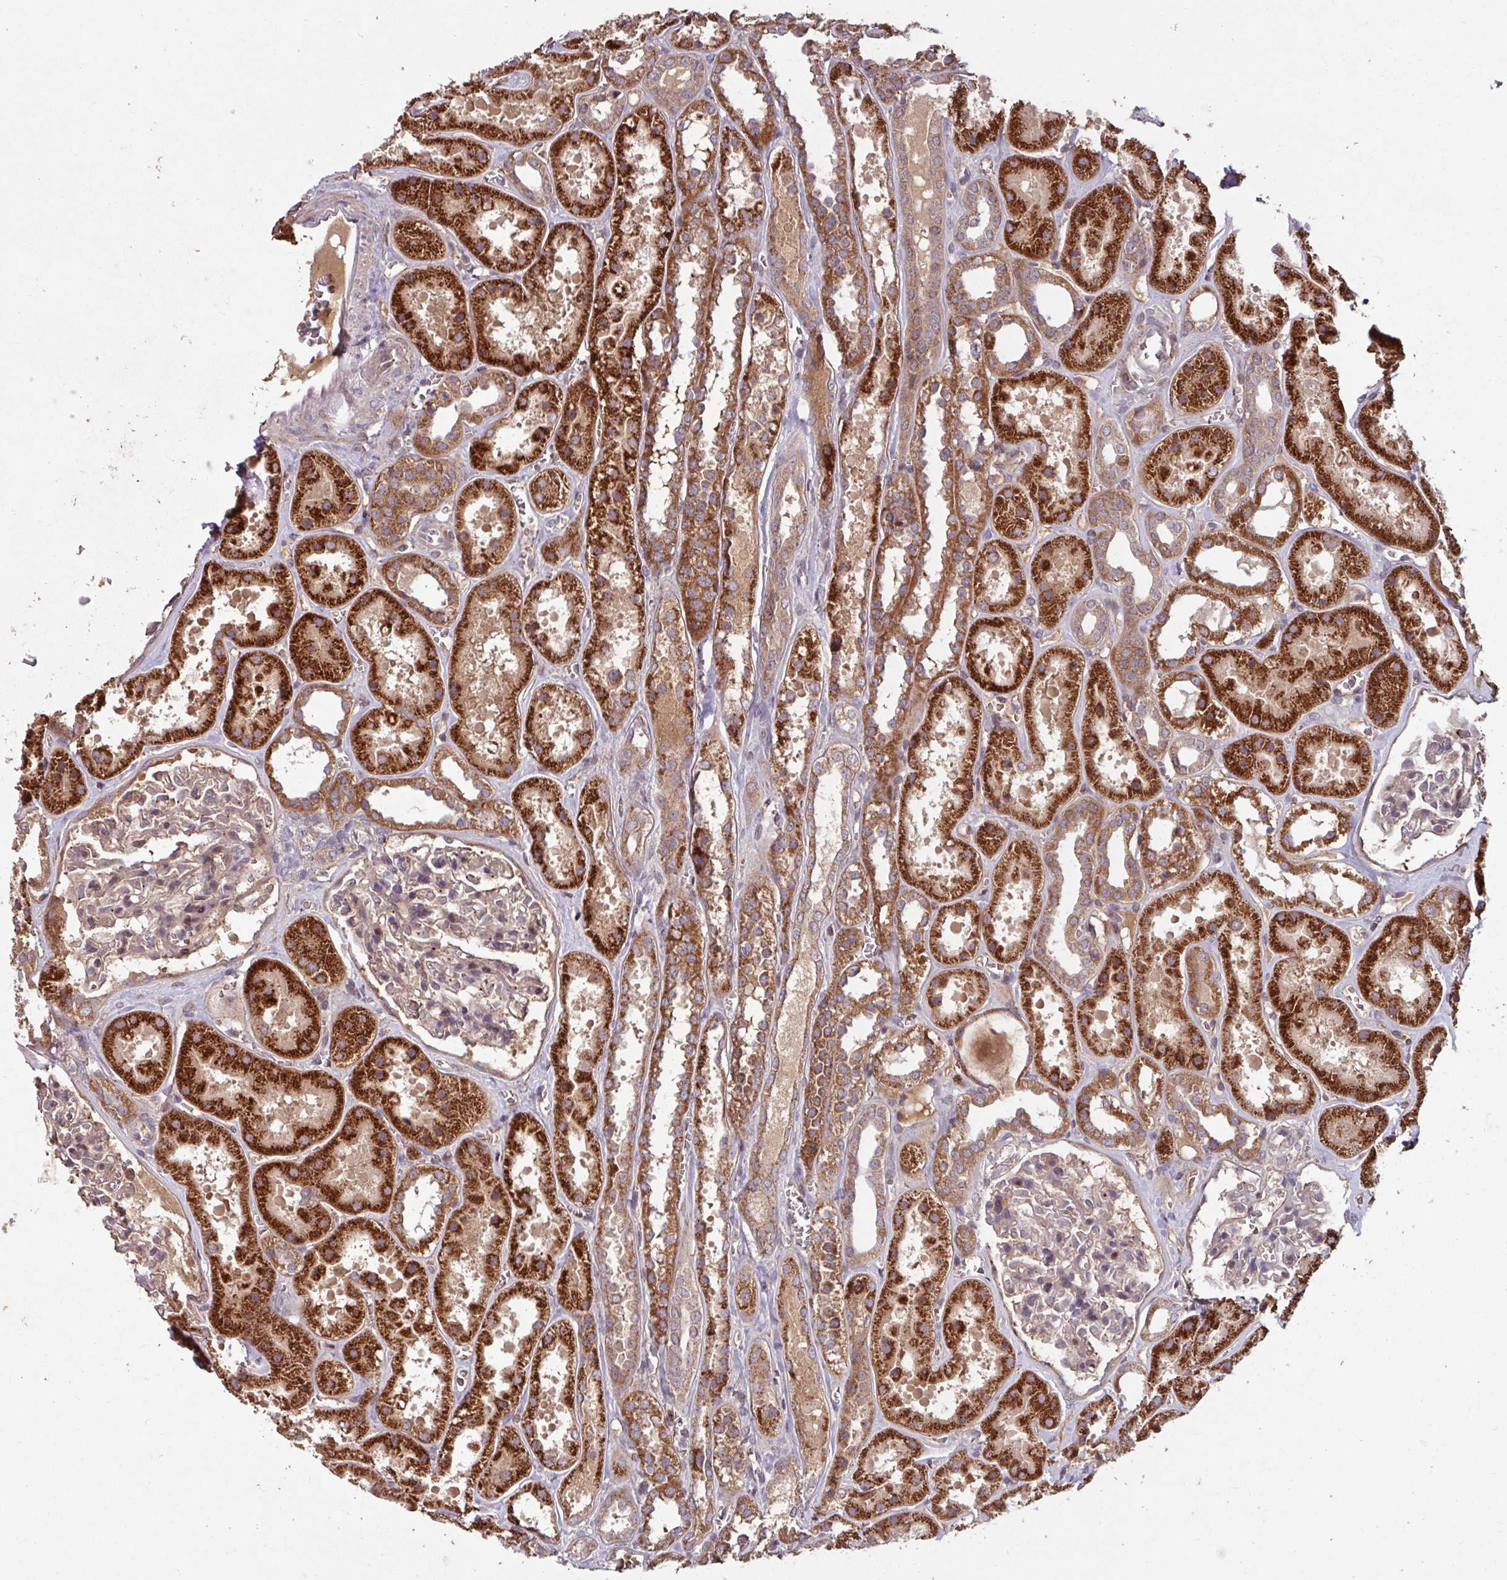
{"staining": {"intensity": "weak", "quantity": "<25%", "location": "cytoplasmic/membranous"}, "tissue": "kidney", "cell_type": "Cells in glomeruli", "image_type": "normal", "snomed": [{"axis": "morphology", "description": "Normal tissue, NOS"}, {"axis": "topography", "description": "Kidney"}], "caption": "This is an immunohistochemistry micrograph of unremarkable kidney. There is no staining in cells in glomeruli.", "gene": "TMEM88", "patient": {"sex": "female", "age": 41}}